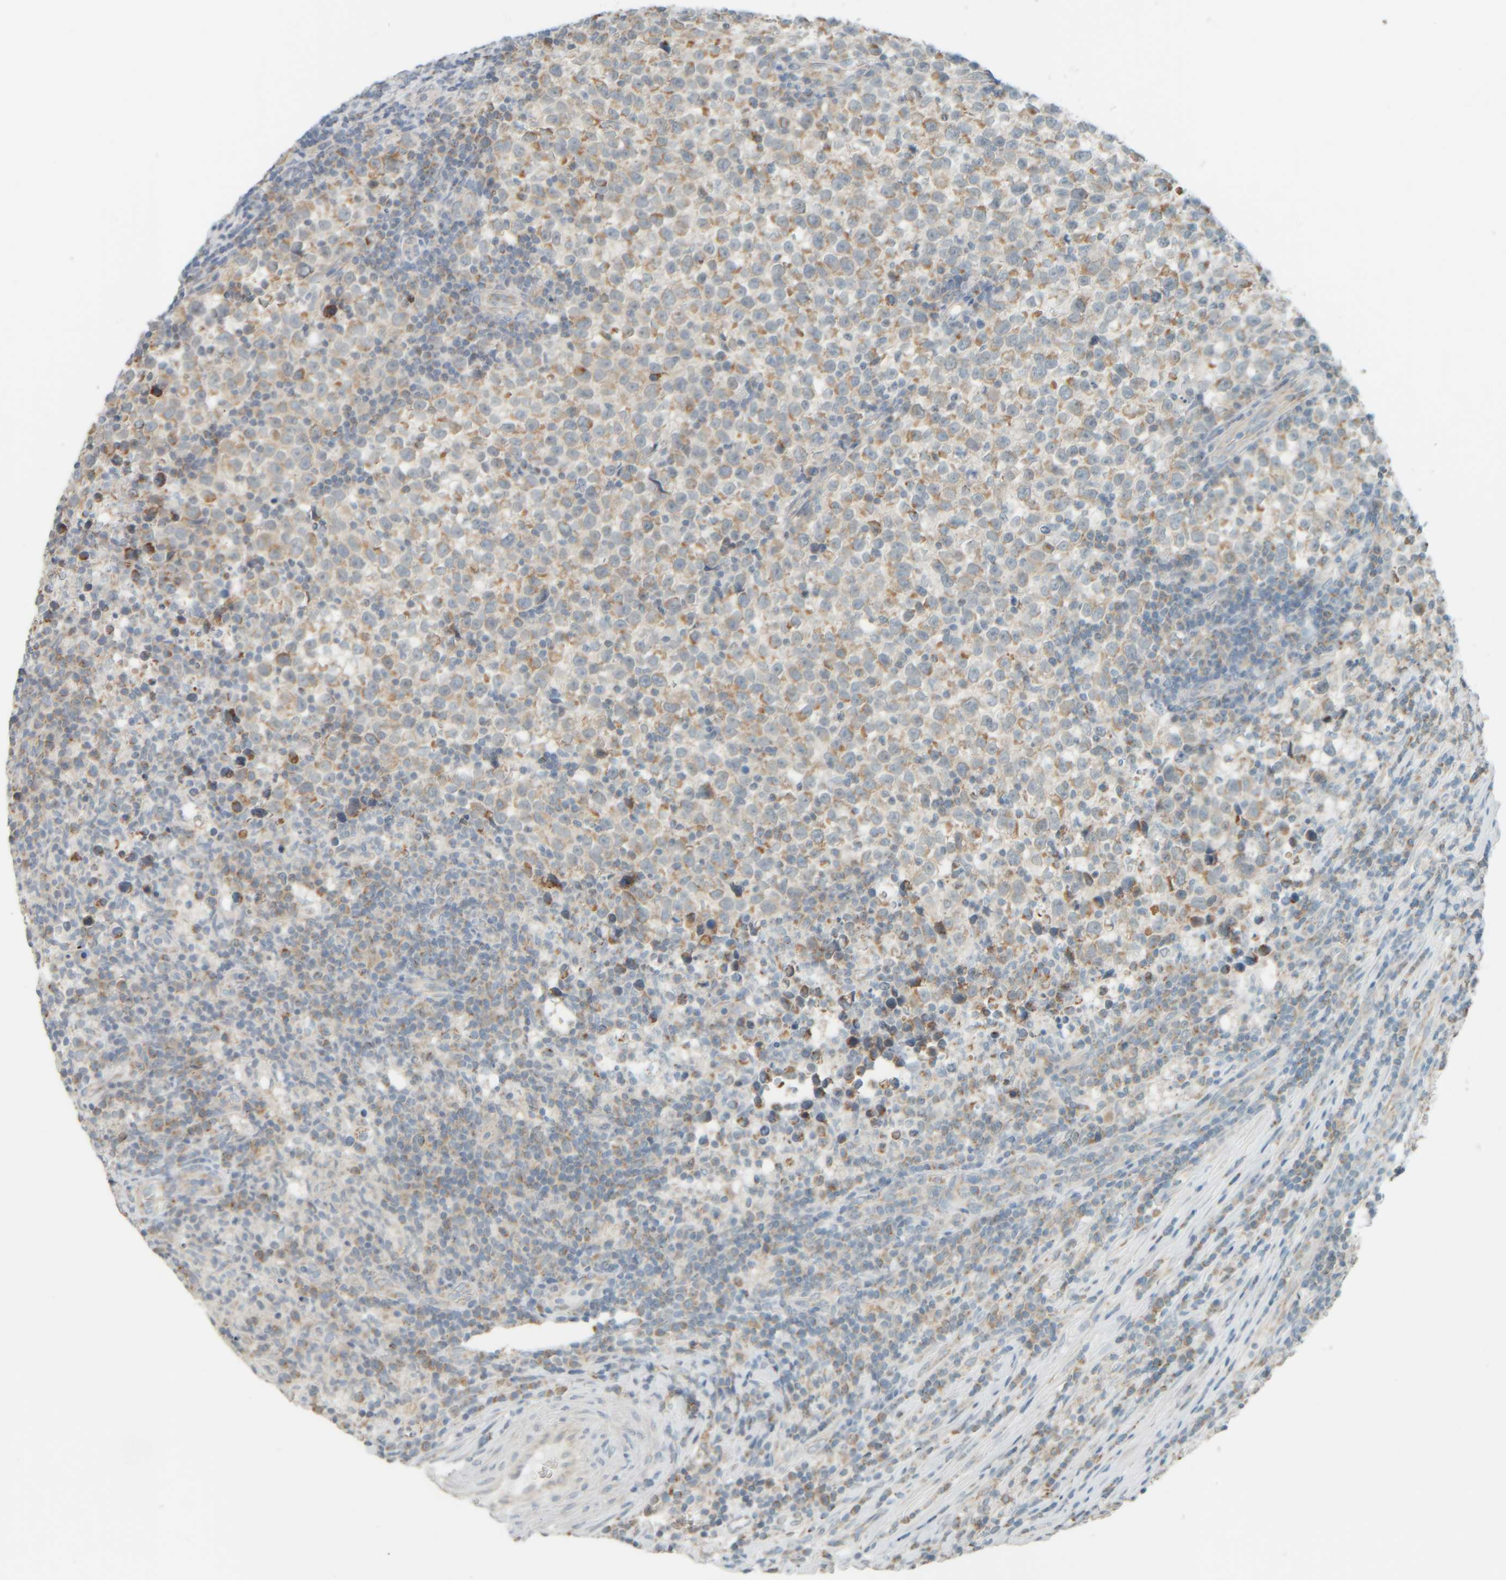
{"staining": {"intensity": "weak", "quantity": "25%-75%", "location": "cytoplasmic/membranous"}, "tissue": "testis cancer", "cell_type": "Tumor cells", "image_type": "cancer", "snomed": [{"axis": "morphology", "description": "Normal tissue, NOS"}, {"axis": "morphology", "description": "Seminoma, NOS"}, {"axis": "topography", "description": "Testis"}], "caption": "Human testis cancer (seminoma) stained for a protein (brown) reveals weak cytoplasmic/membranous positive positivity in approximately 25%-75% of tumor cells.", "gene": "PTGES3L-AARSD1", "patient": {"sex": "male", "age": 43}}